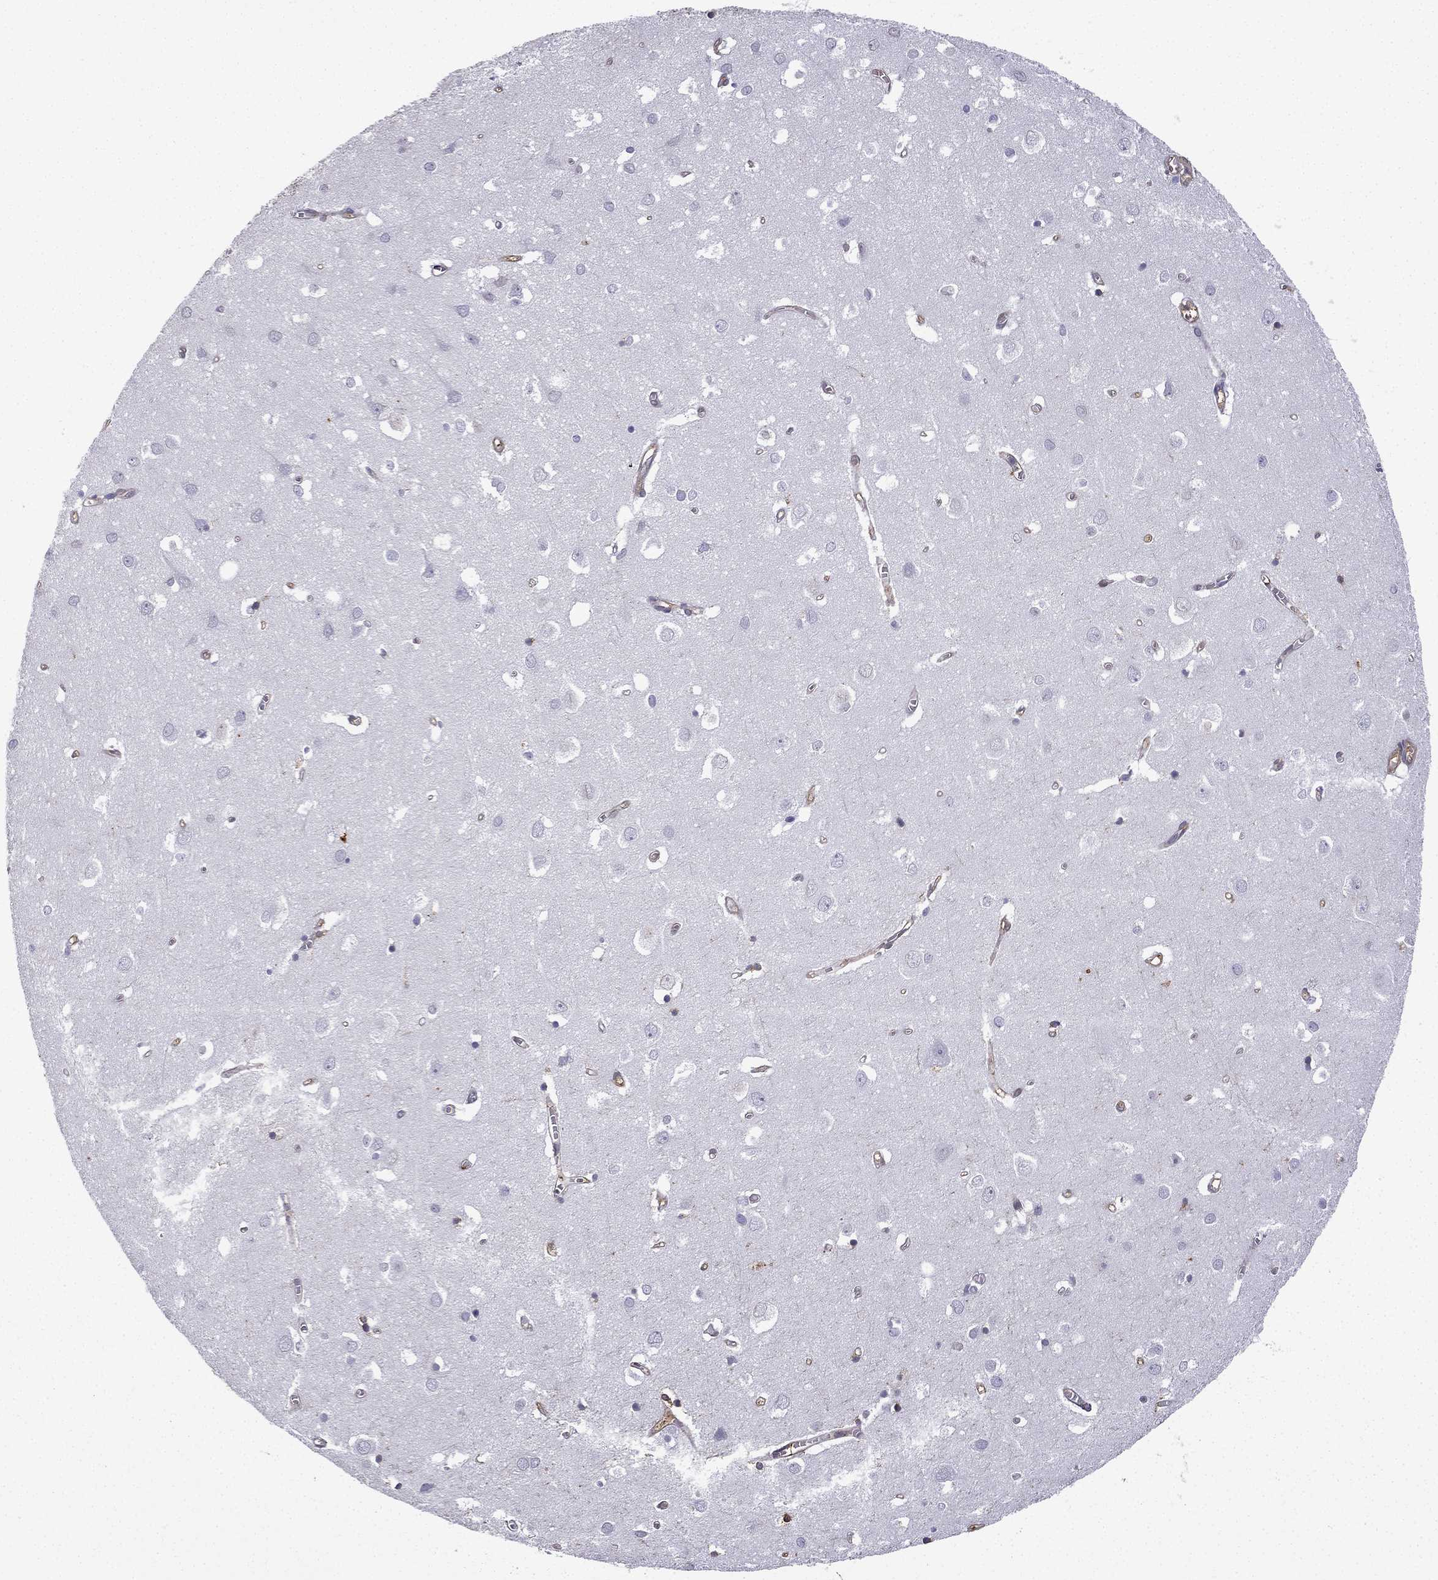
{"staining": {"intensity": "moderate", "quantity": "25%-75%", "location": "cytoplasmic/membranous"}, "tissue": "cerebral cortex", "cell_type": "Endothelial cells", "image_type": "normal", "snomed": [{"axis": "morphology", "description": "Normal tissue, NOS"}, {"axis": "topography", "description": "Cerebral cortex"}], "caption": "Immunohistochemical staining of unremarkable cerebral cortex shows moderate cytoplasmic/membranous protein positivity in approximately 25%-75% of endothelial cells. (brown staining indicates protein expression, while blue staining denotes nuclei).", "gene": "MAP4", "patient": {"sex": "male", "age": 70}}